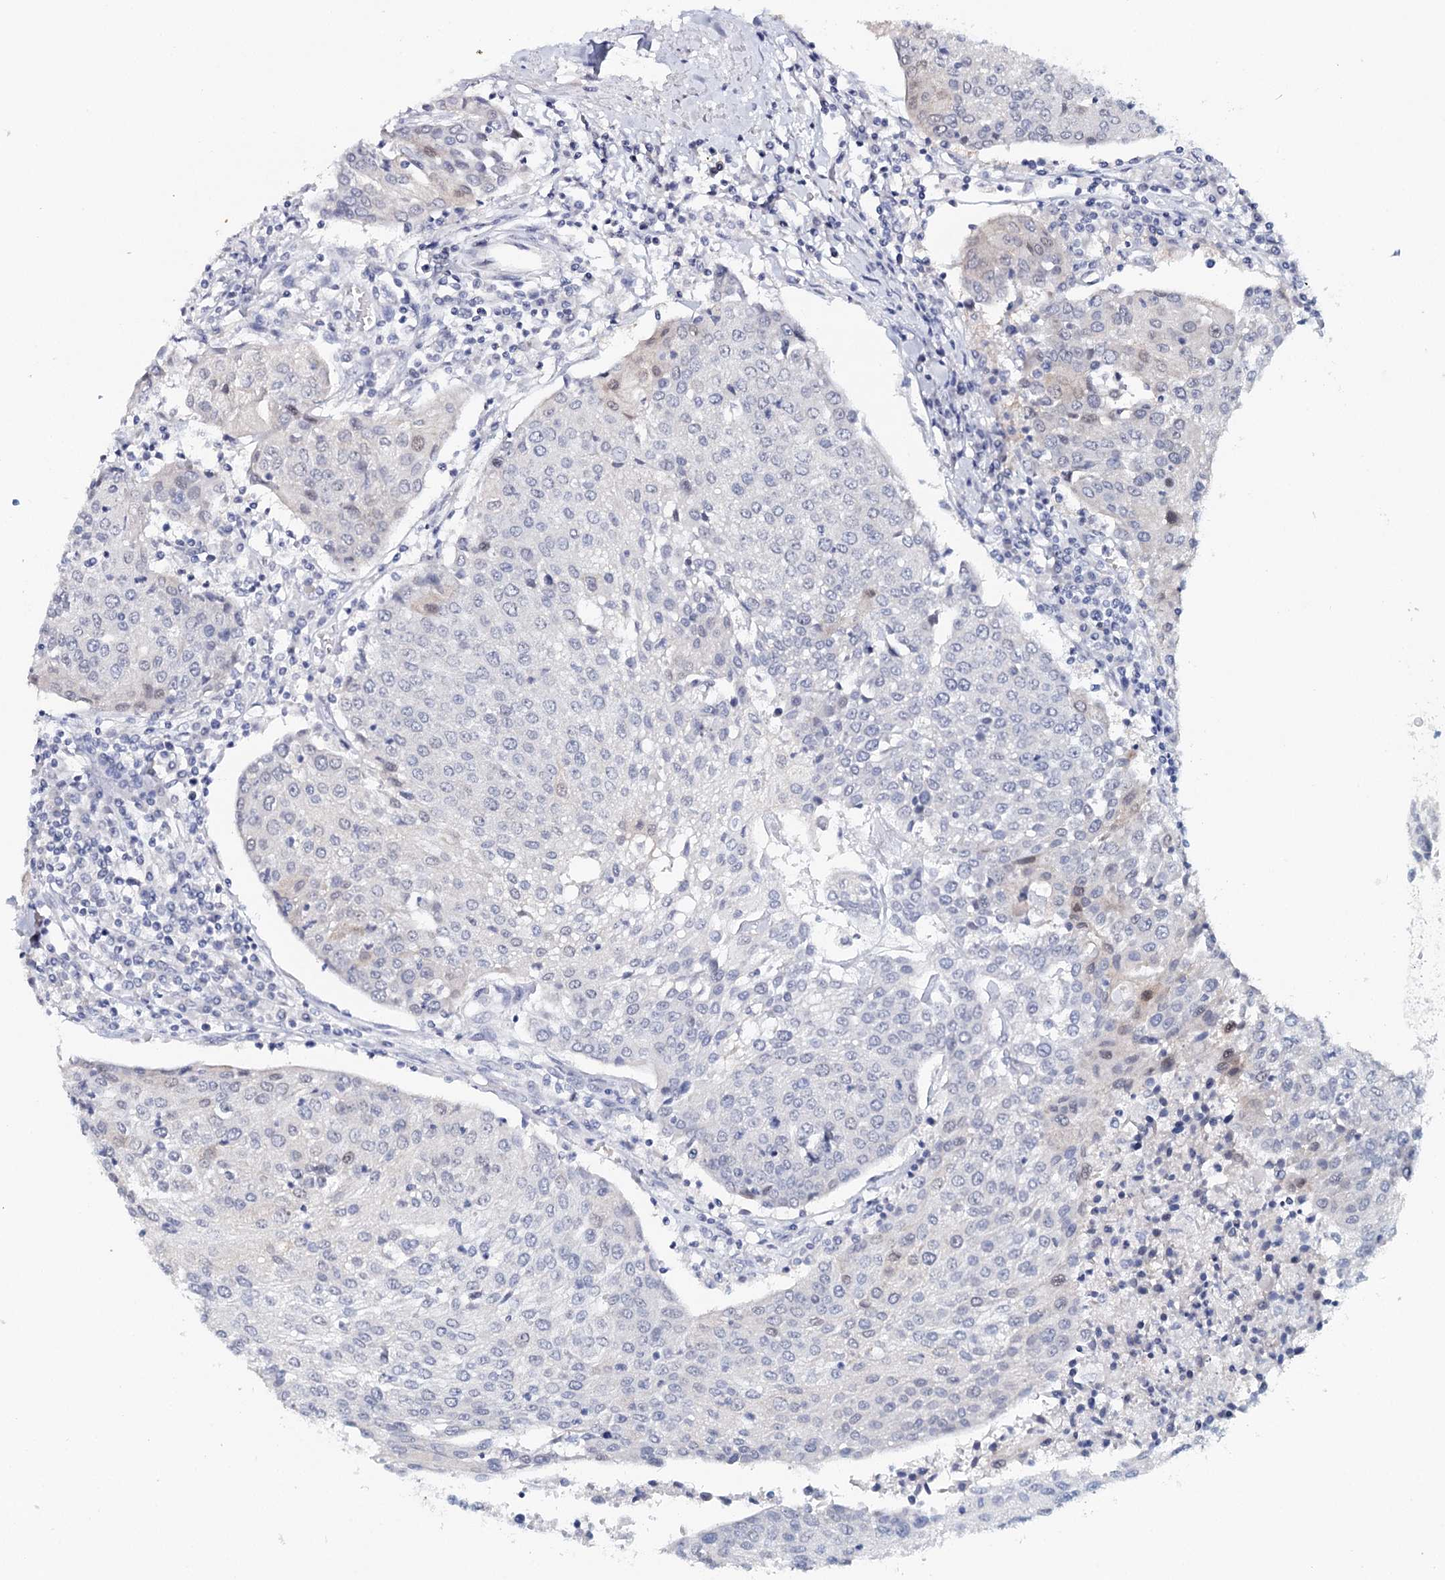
{"staining": {"intensity": "negative", "quantity": "none", "location": "none"}, "tissue": "urothelial cancer", "cell_type": "Tumor cells", "image_type": "cancer", "snomed": [{"axis": "morphology", "description": "Urothelial carcinoma, High grade"}, {"axis": "topography", "description": "Urinary bladder"}], "caption": "Immunohistochemical staining of human urothelial cancer shows no significant positivity in tumor cells.", "gene": "HSPA4L", "patient": {"sex": "female", "age": 85}}